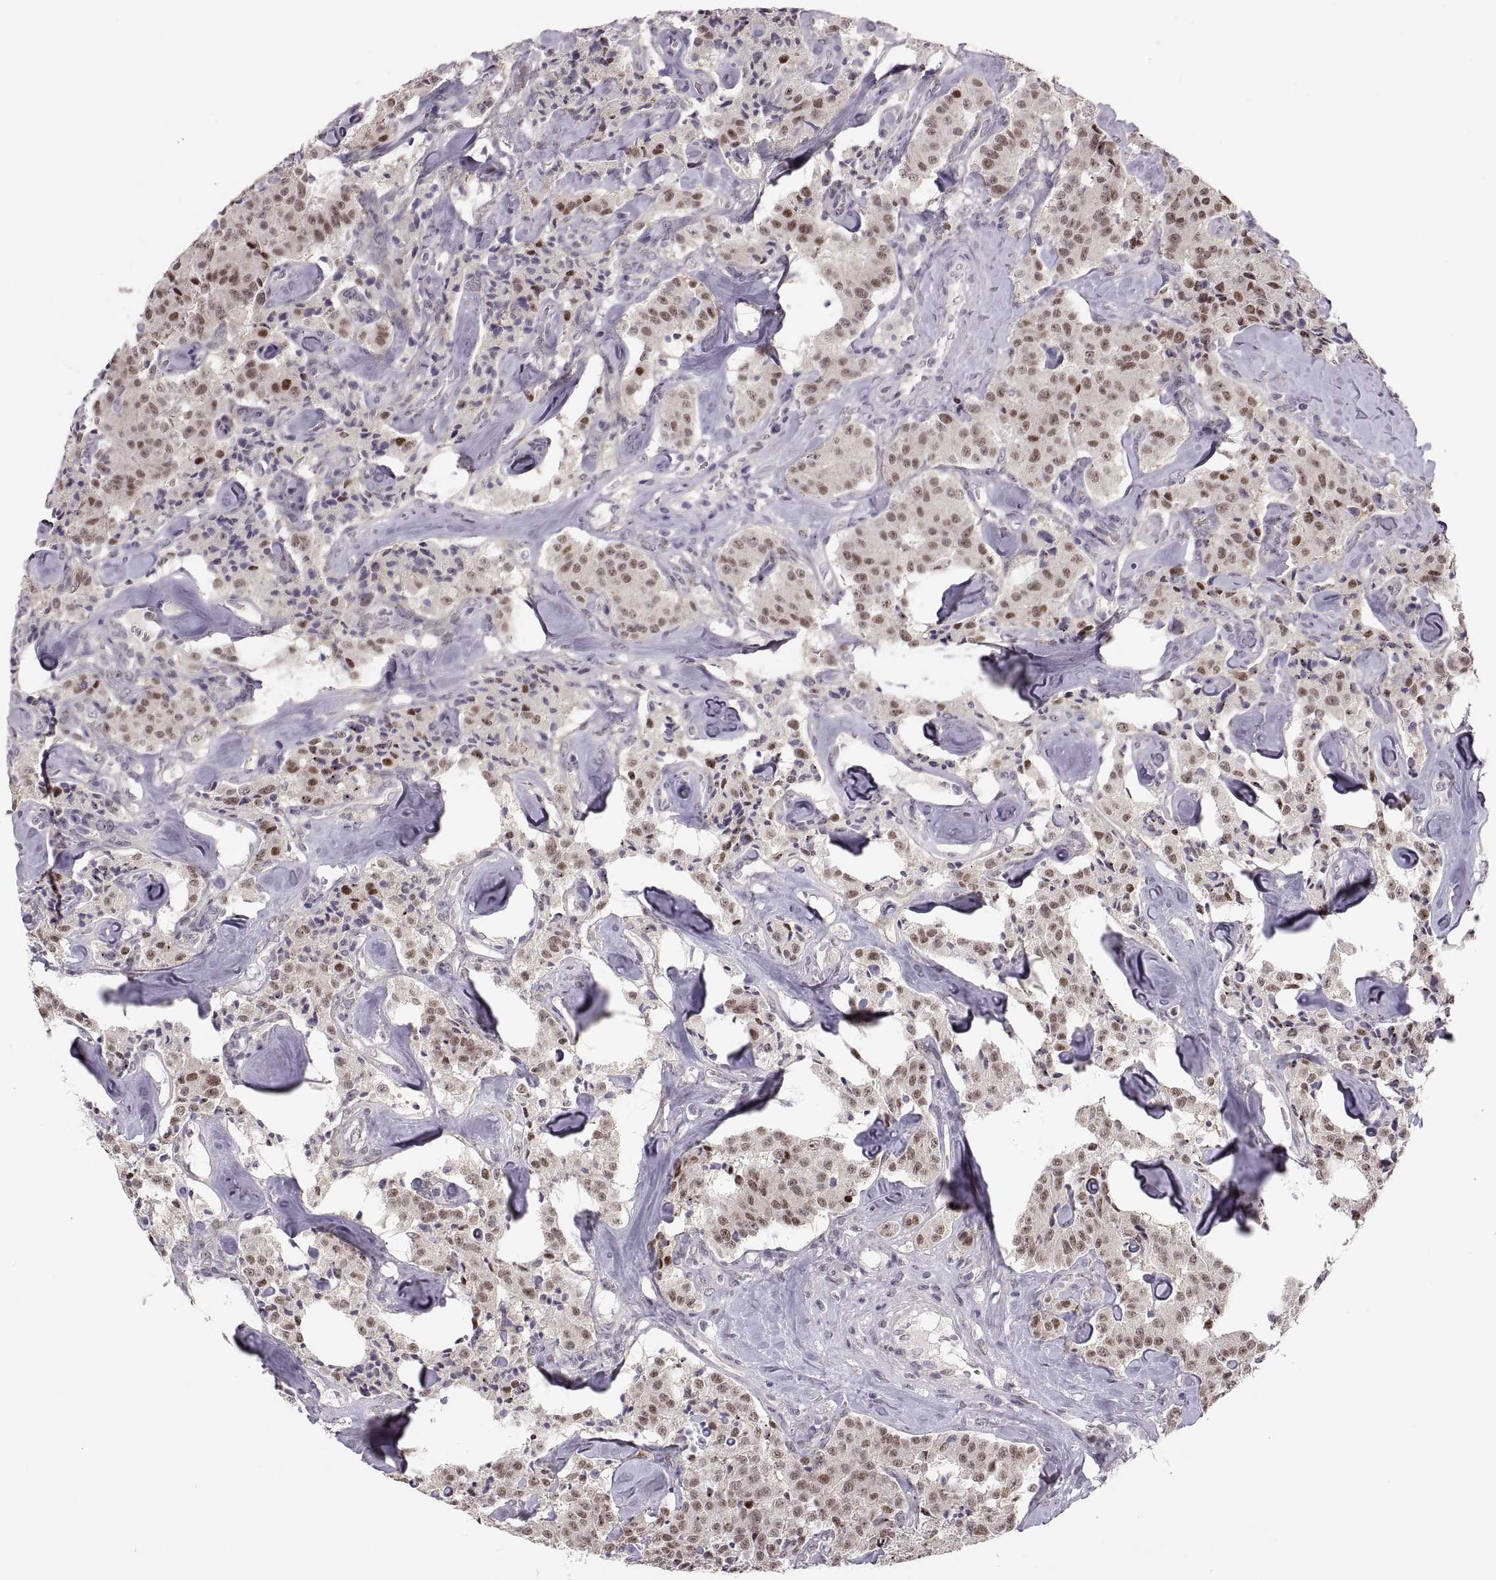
{"staining": {"intensity": "moderate", "quantity": "25%-75%", "location": "nuclear"}, "tissue": "carcinoid", "cell_type": "Tumor cells", "image_type": "cancer", "snomed": [{"axis": "morphology", "description": "Carcinoid, malignant, NOS"}, {"axis": "topography", "description": "Pancreas"}], "caption": "An immunohistochemistry image of tumor tissue is shown. Protein staining in brown highlights moderate nuclear positivity in carcinoid within tumor cells.", "gene": "SNAI1", "patient": {"sex": "male", "age": 41}}